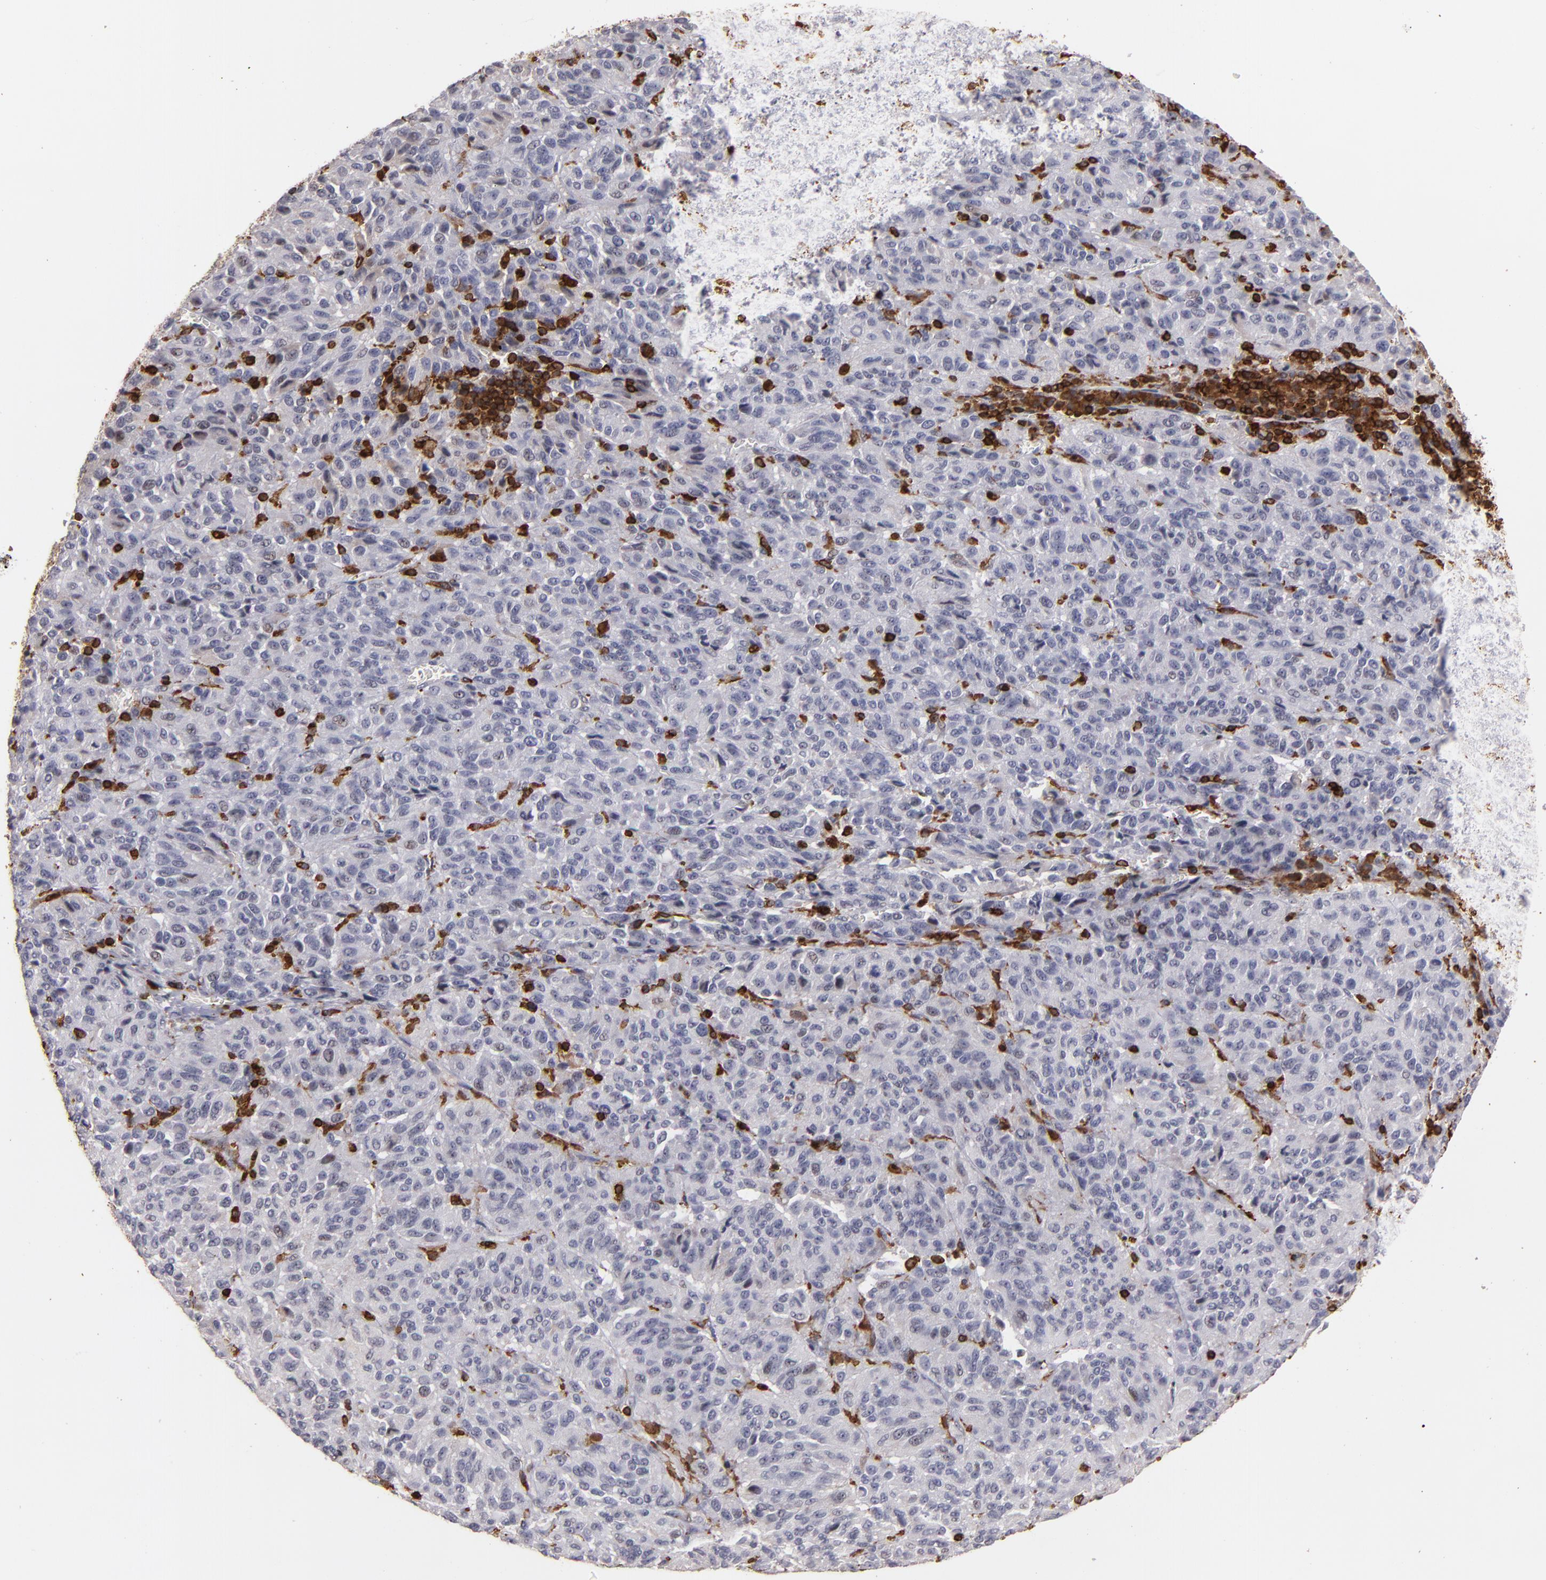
{"staining": {"intensity": "weak", "quantity": ">75%", "location": "cytoplasmic/membranous"}, "tissue": "melanoma", "cell_type": "Tumor cells", "image_type": "cancer", "snomed": [{"axis": "morphology", "description": "Malignant melanoma, Metastatic site"}, {"axis": "topography", "description": "Lung"}], "caption": "A brown stain shows weak cytoplasmic/membranous expression of a protein in melanoma tumor cells.", "gene": "WAS", "patient": {"sex": "male", "age": 64}}